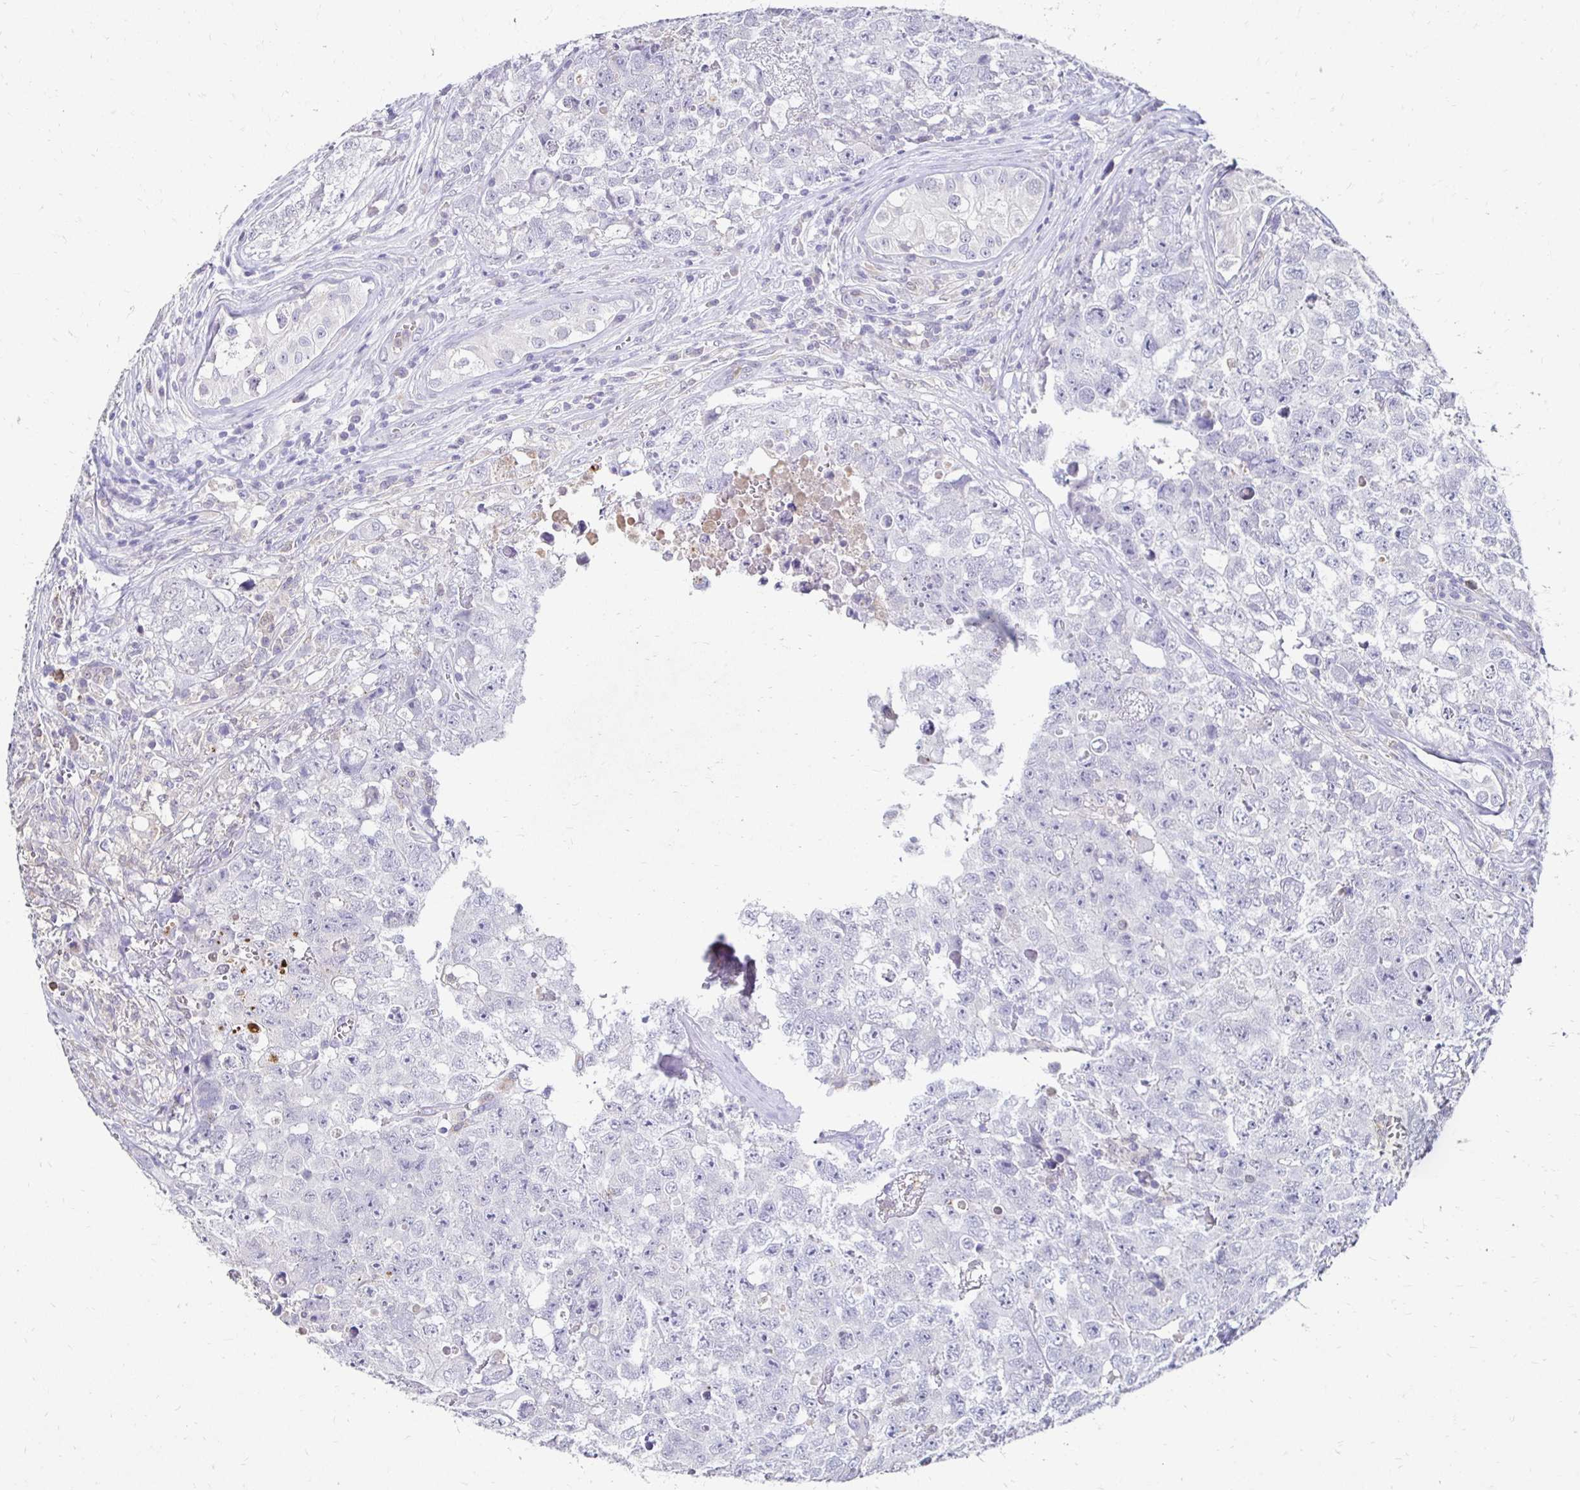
{"staining": {"intensity": "negative", "quantity": "none", "location": "none"}, "tissue": "testis cancer", "cell_type": "Tumor cells", "image_type": "cancer", "snomed": [{"axis": "morphology", "description": "Carcinoma, Embryonal, NOS"}, {"axis": "topography", "description": "Testis"}], "caption": "A high-resolution histopathology image shows IHC staining of testis cancer, which exhibits no significant positivity in tumor cells. Brightfield microscopy of IHC stained with DAB (3,3'-diaminobenzidine) (brown) and hematoxylin (blue), captured at high magnification.", "gene": "GK2", "patient": {"sex": "male", "age": 18}}